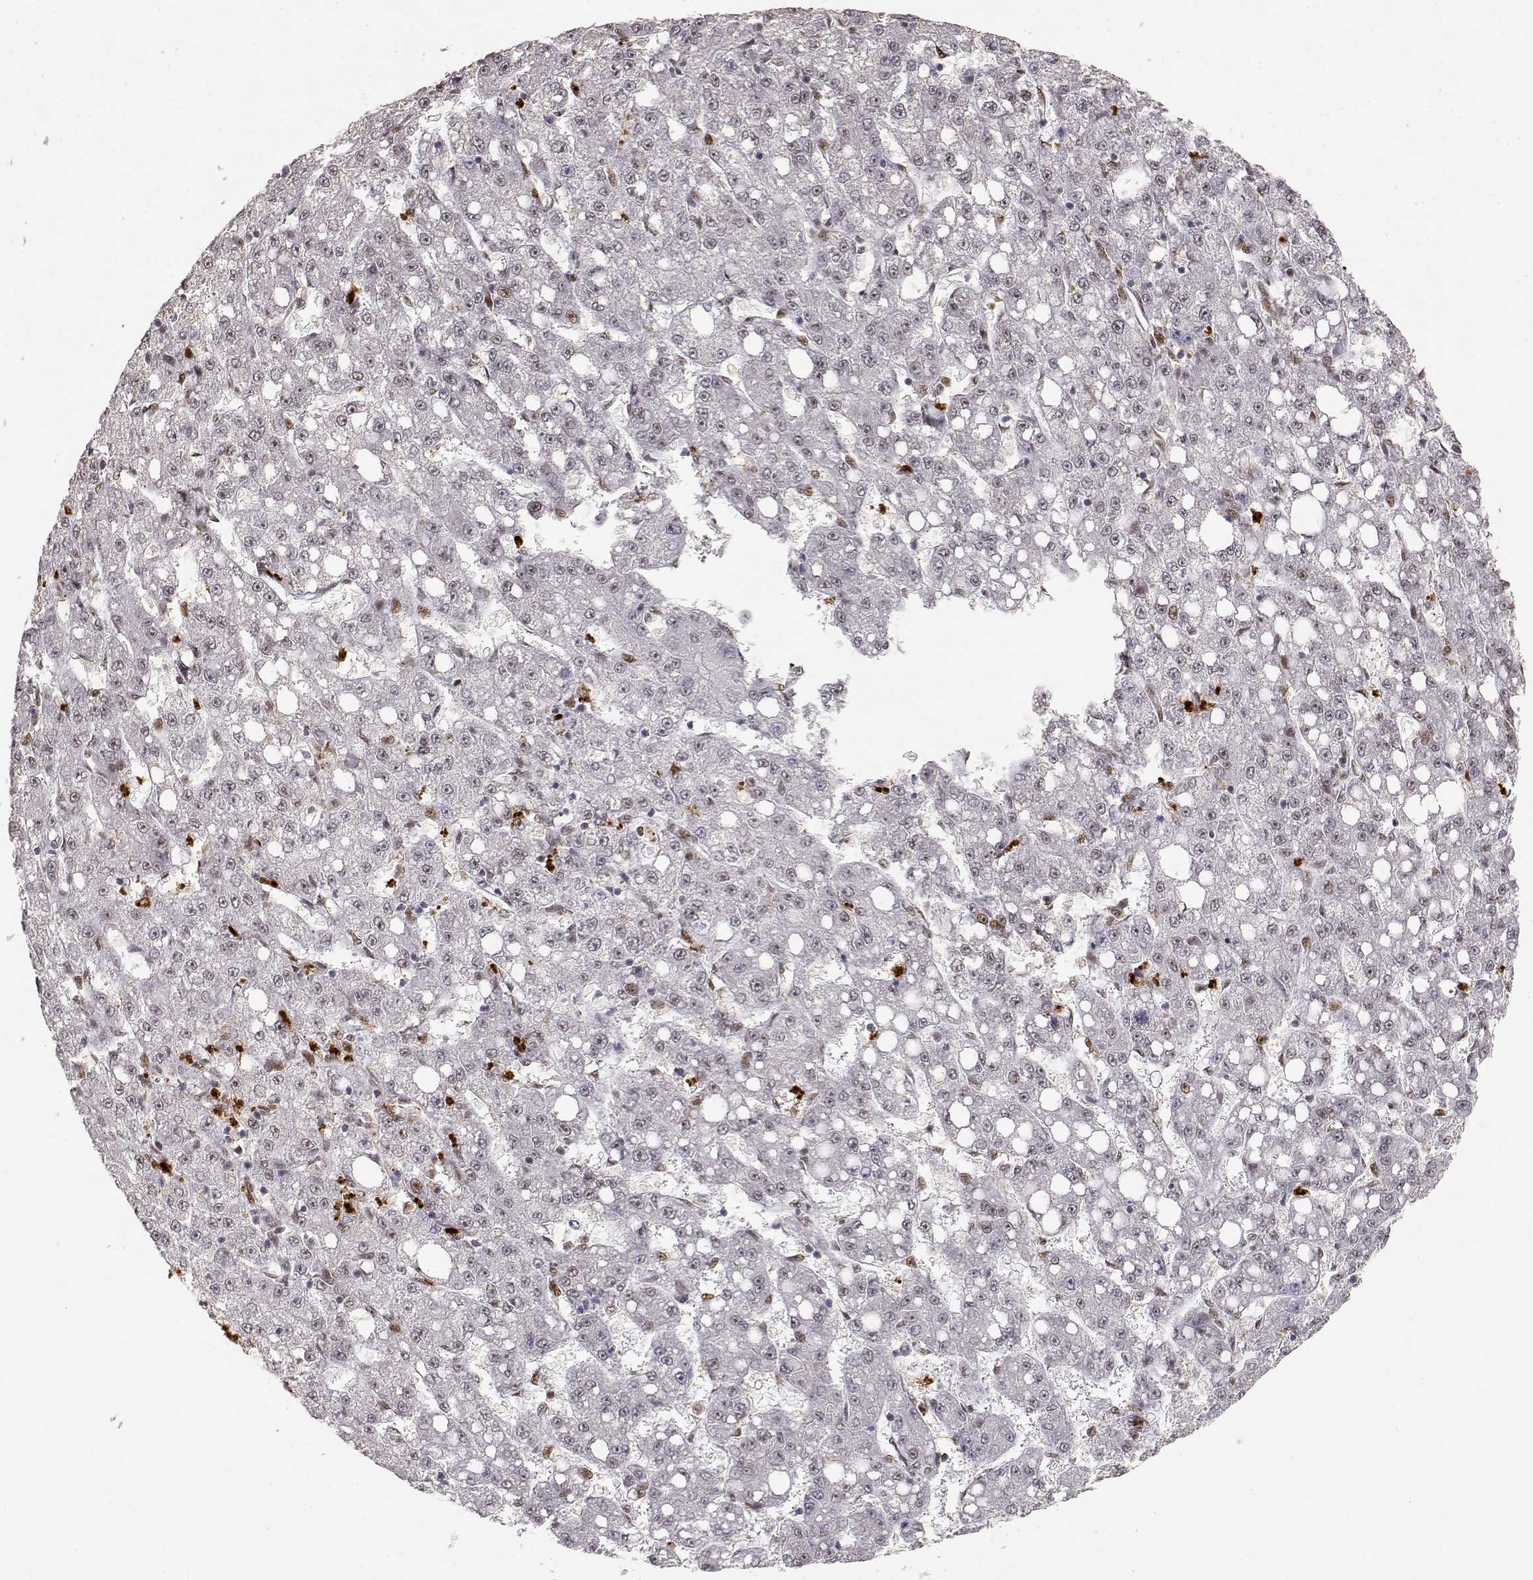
{"staining": {"intensity": "weak", "quantity": "<25%", "location": "nuclear"}, "tissue": "liver cancer", "cell_type": "Tumor cells", "image_type": "cancer", "snomed": [{"axis": "morphology", "description": "Carcinoma, Hepatocellular, NOS"}, {"axis": "topography", "description": "Liver"}], "caption": "Immunohistochemistry (IHC) photomicrograph of neoplastic tissue: hepatocellular carcinoma (liver) stained with DAB (3,3'-diaminobenzidine) reveals no significant protein staining in tumor cells.", "gene": "RSF1", "patient": {"sex": "female", "age": 65}}